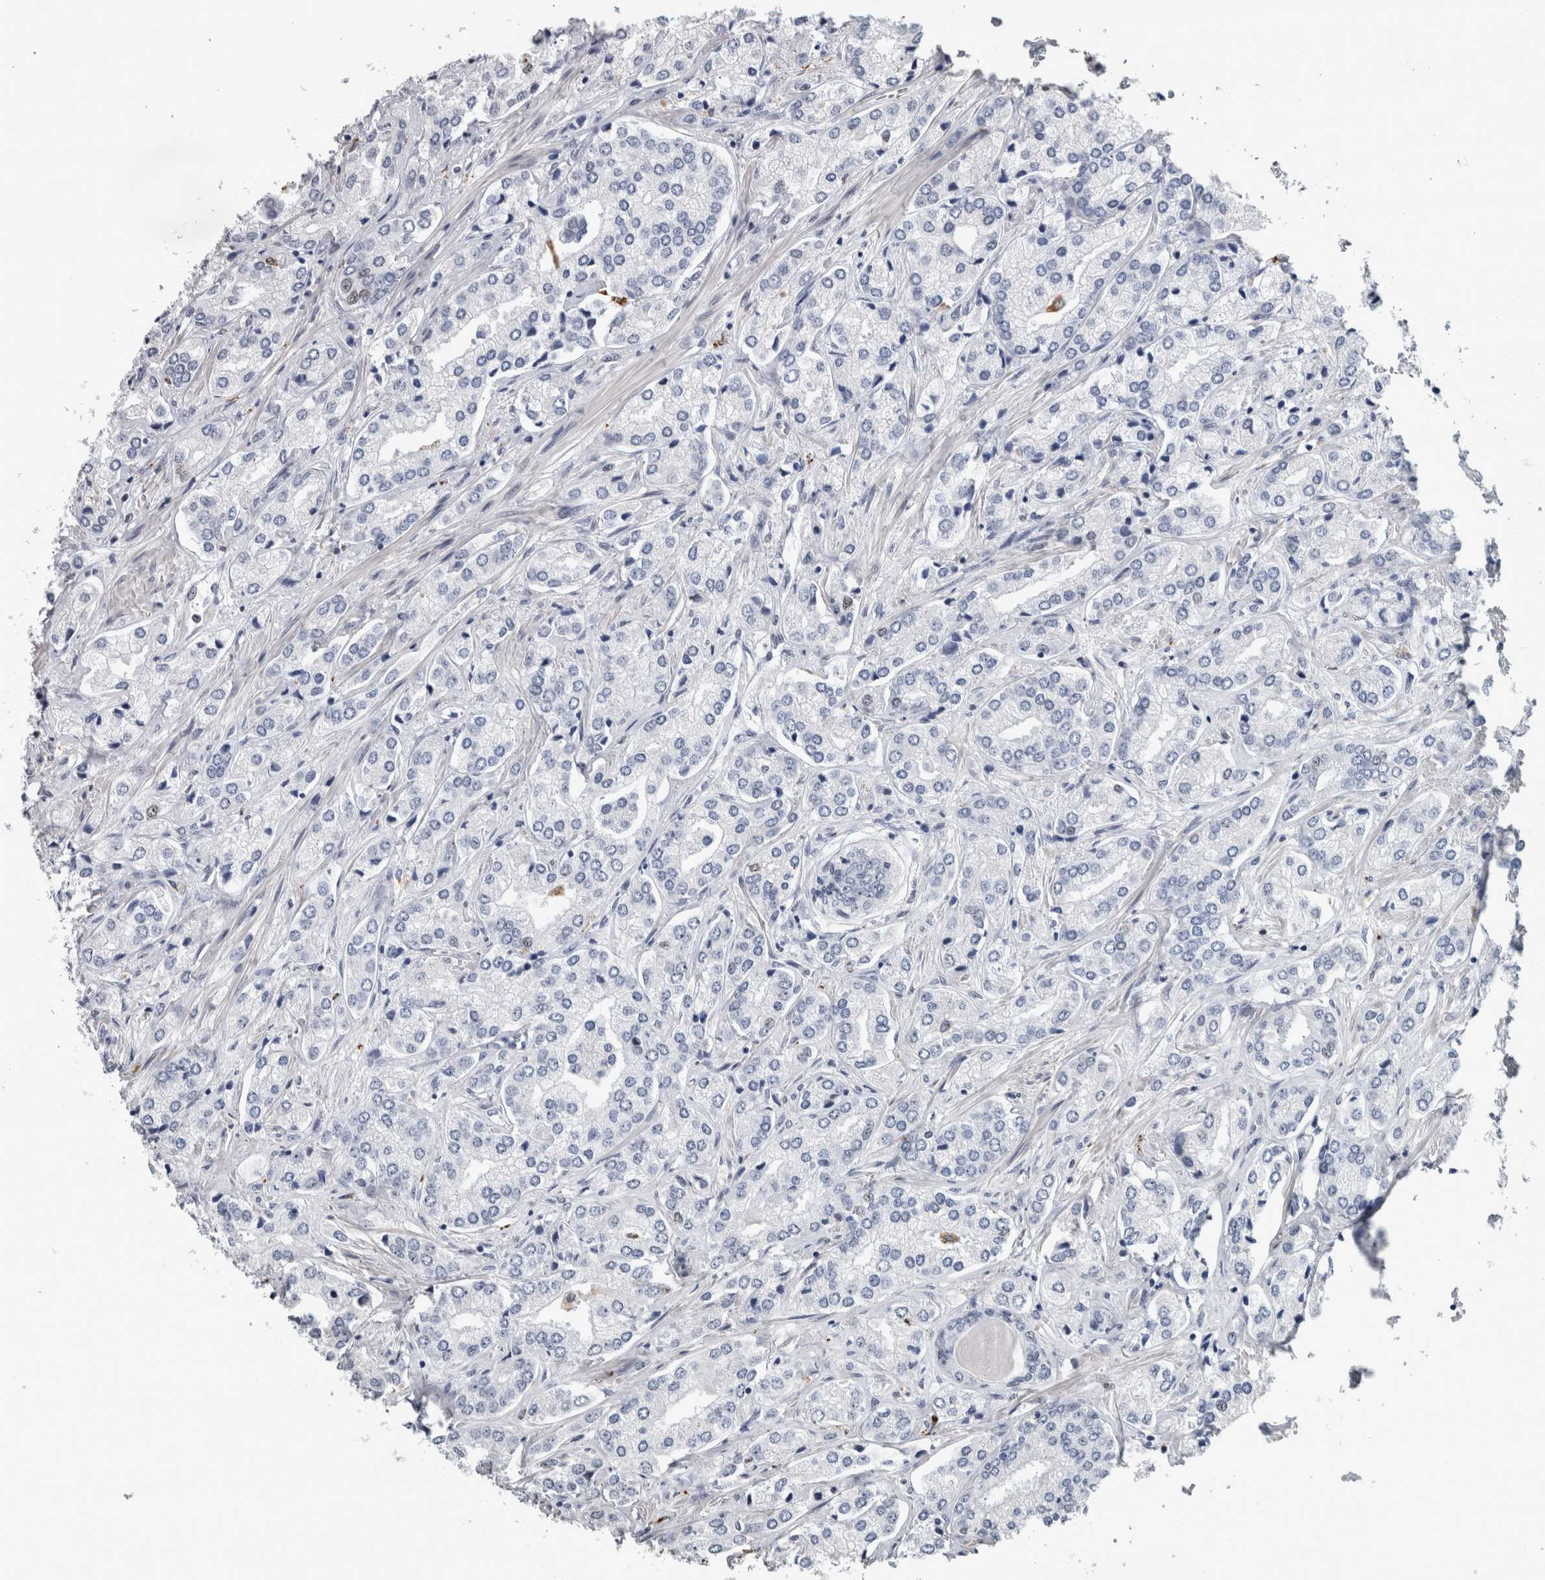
{"staining": {"intensity": "negative", "quantity": "none", "location": "none"}, "tissue": "prostate cancer", "cell_type": "Tumor cells", "image_type": "cancer", "snomed": [{"axis": "morphology", "description": "Adenocarcinoma, High grade"}, {"axis": "topography", "description": "Prostate"}], "caption": "Immunohistochemistry (IHC) micrograph of human high-grade adenocarcinoma (prostate) stained for a protein (brown), which displays no positivity in tumor cells. (DAB immunohistochemistry (IHC) visualized using brightfield microscopy, high magnification).", "gene": "POLD2", "patient": {"sex": "male", "age": 66}}